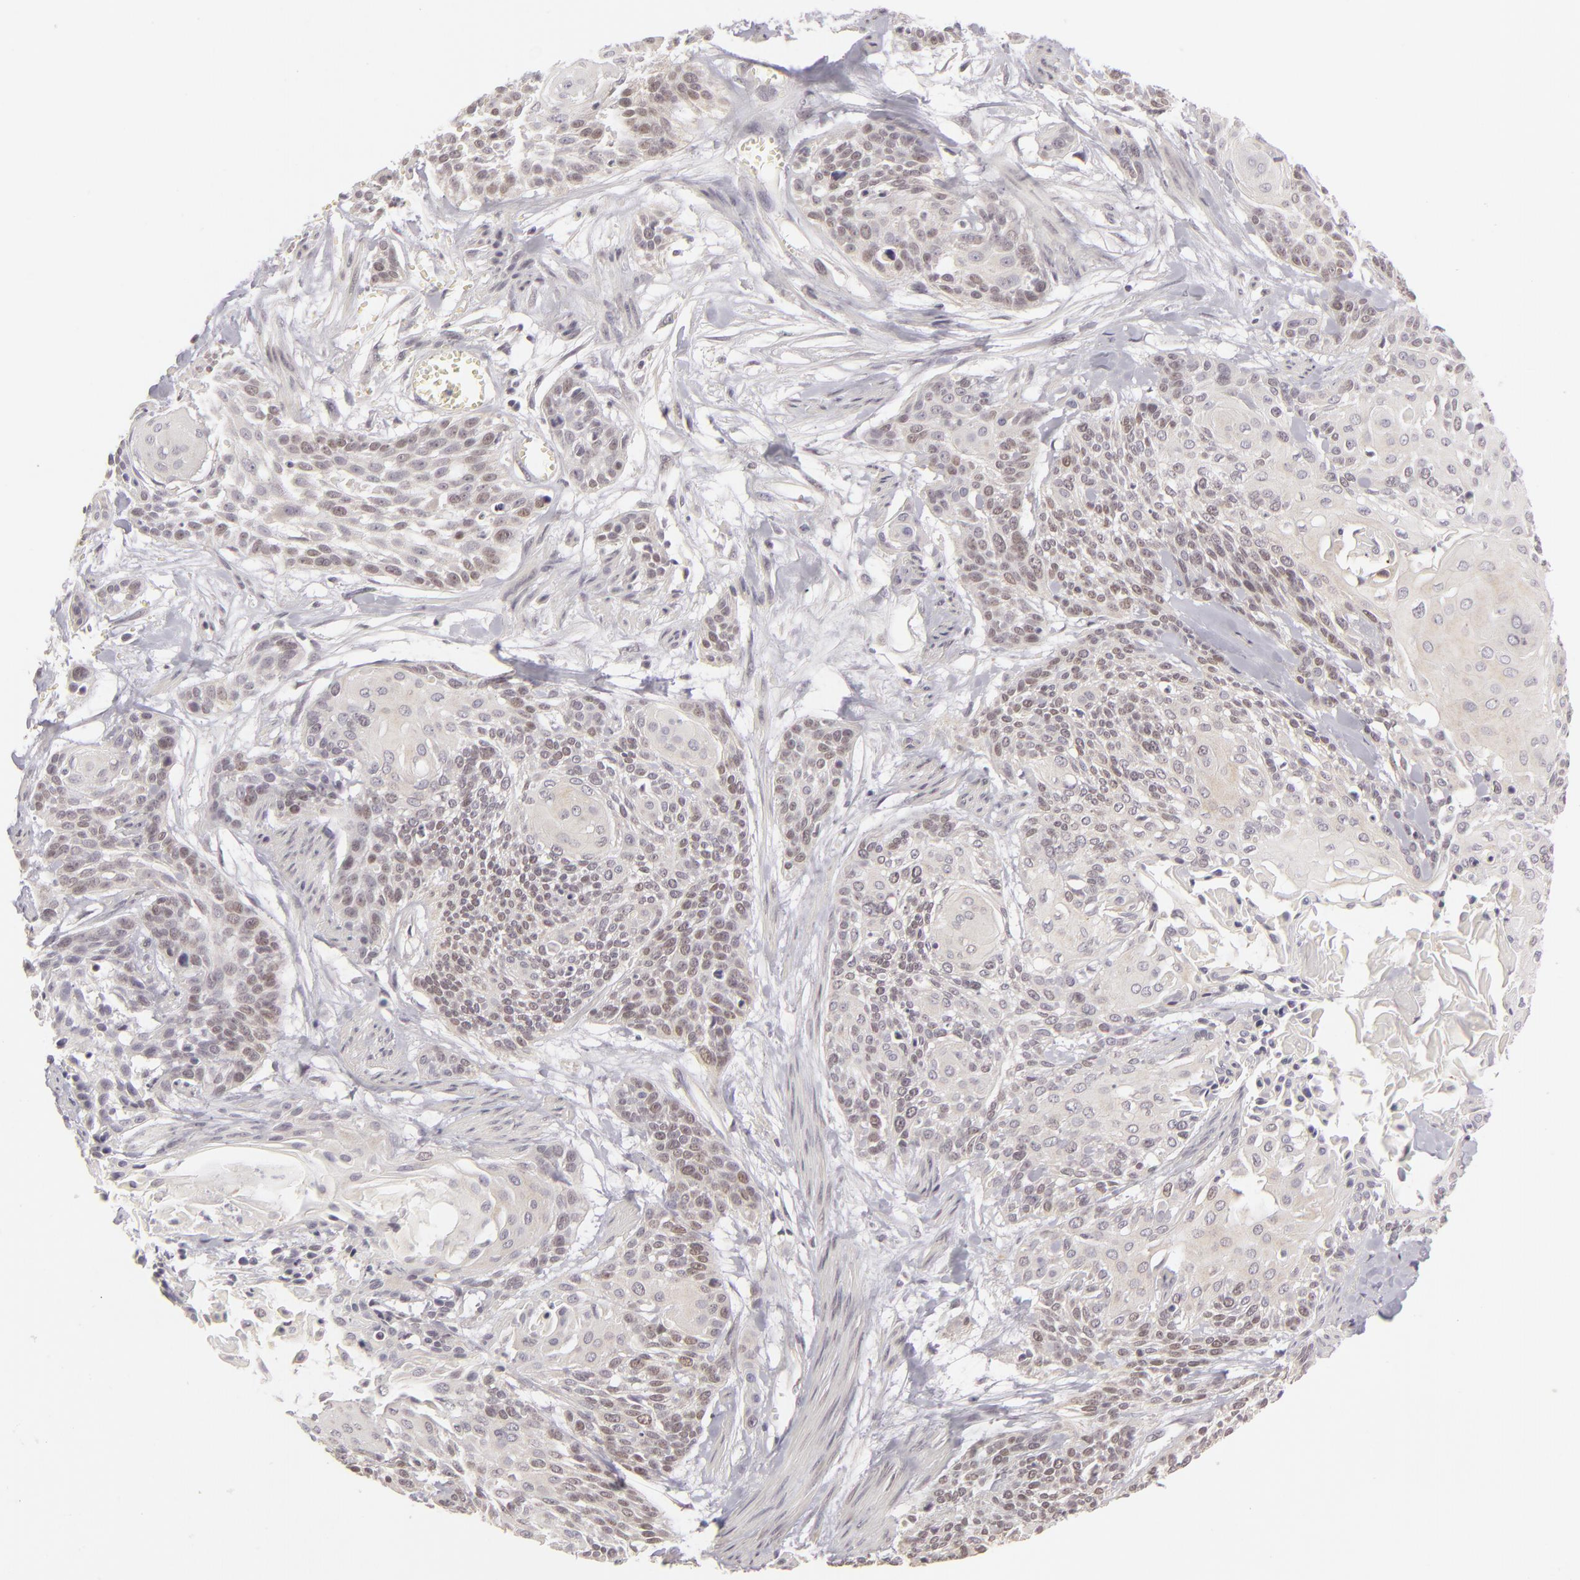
{"staining": {"intensity": "weak", "quantity": "<25%", "location": "nuclear"}, "tissue": "cervical cancer", "cell_type": "Tumor cells", "image_type": "cancer", "snomed": [{"axis": "morphology", "description": "Squamous cell carcinoma, NOS"}, {"axis": "topography", "description": "Cervix"}], "caption": "This is an immunohistochemistry (IHC) micrograph of human squamous cell carcinoma (cervical). There is no expression in tumor cells.", "gene": "SIX1", "patient": {"sex": "female", "age": 57}}